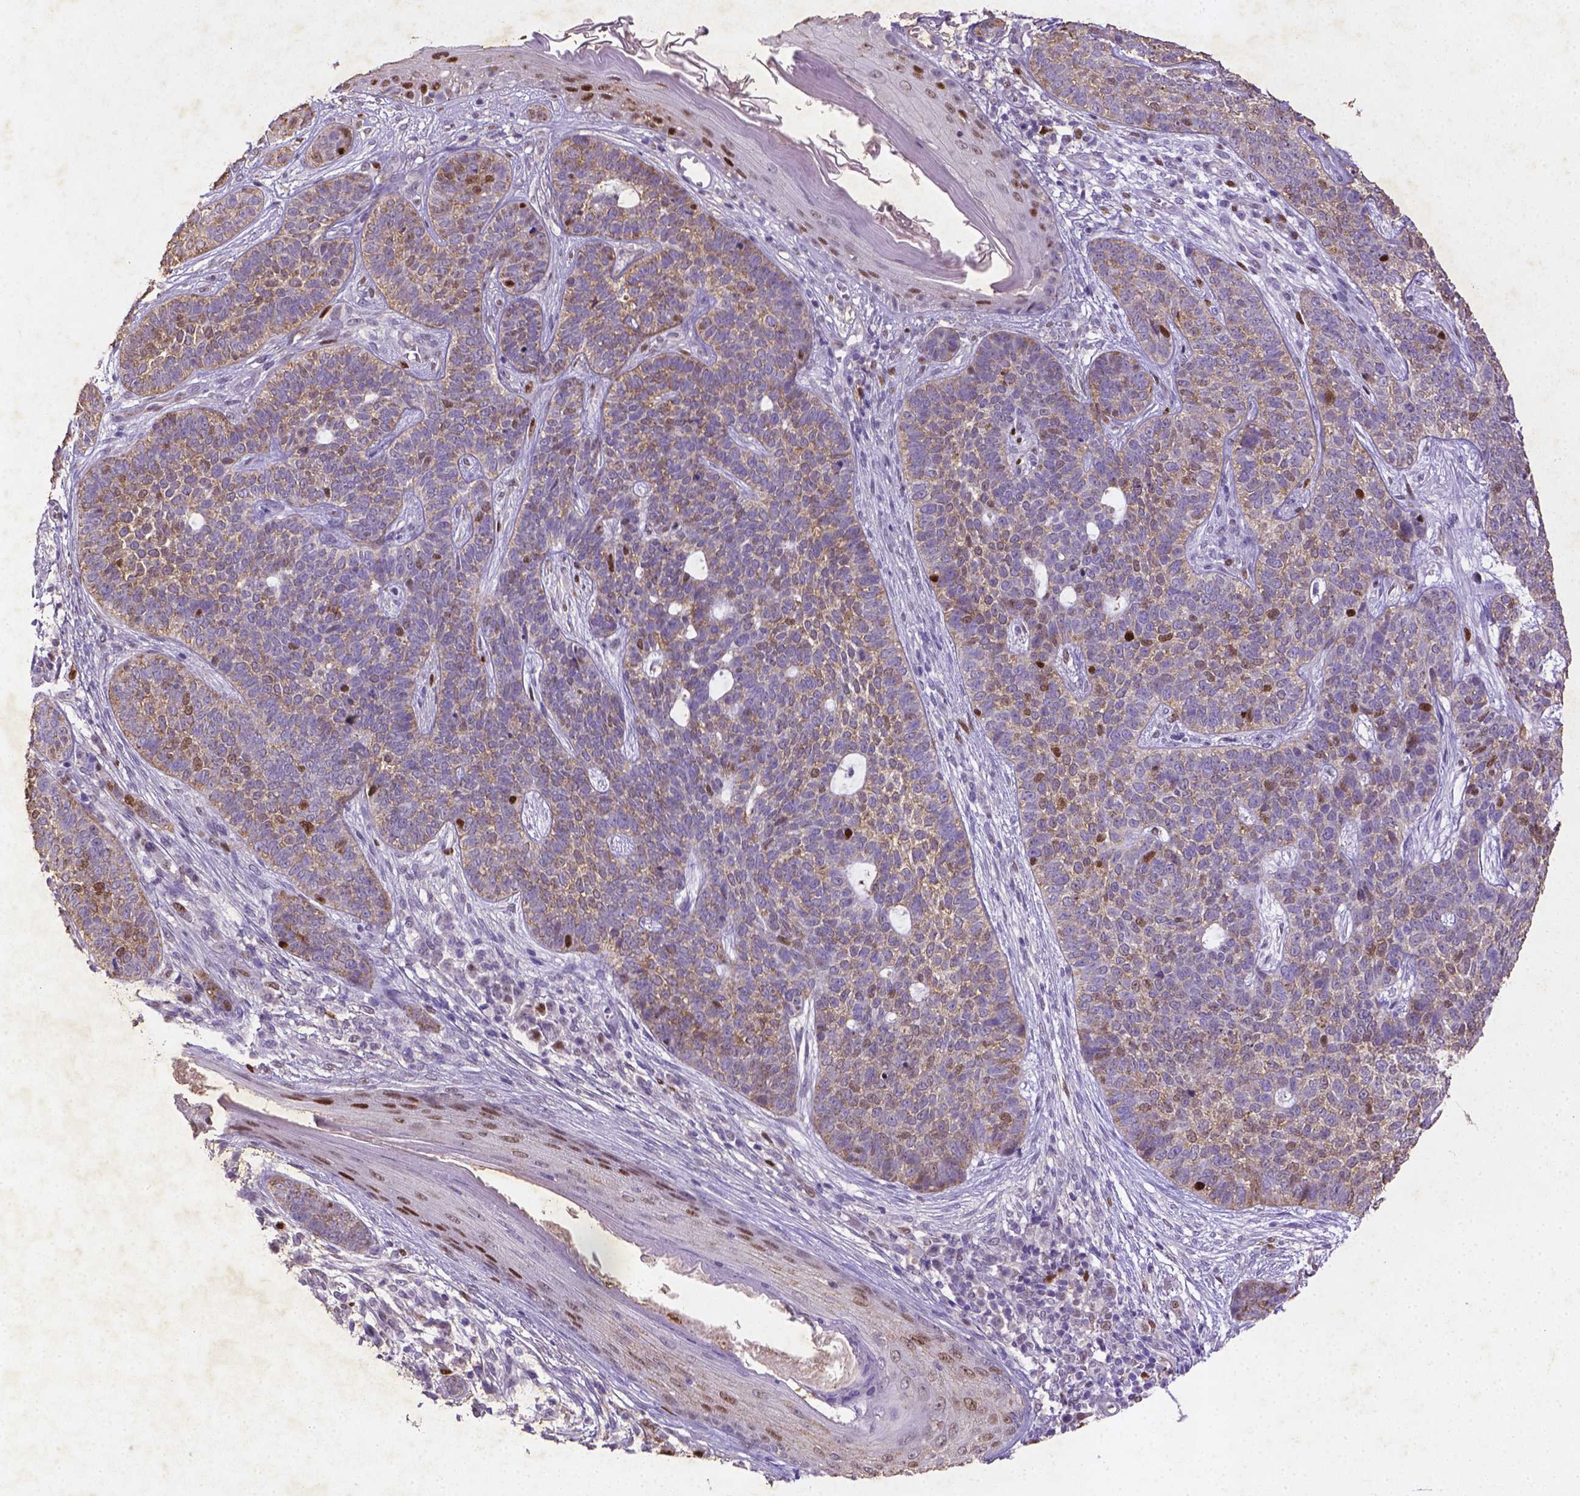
{"staining": {"intensity": "strong", "quantity": "<25%", "location": "nuclear"}, "tissue": "skin cancer", "cell_type": "Tumor cells", "image_type": "cancer", "snomed": [{"axis": "morphology", "description": "Basal cell carcinoma"}, {"axis": "topography", "description": "Skin"}], "caption": "This histopathology image exhibits IHC staining of skin basal cell carcinoma, with medium strong nuclear staining in approximately <25% of tumor cells.", "gene": "CDKN1A", "patient": {"sex": "female", "age": 69}}